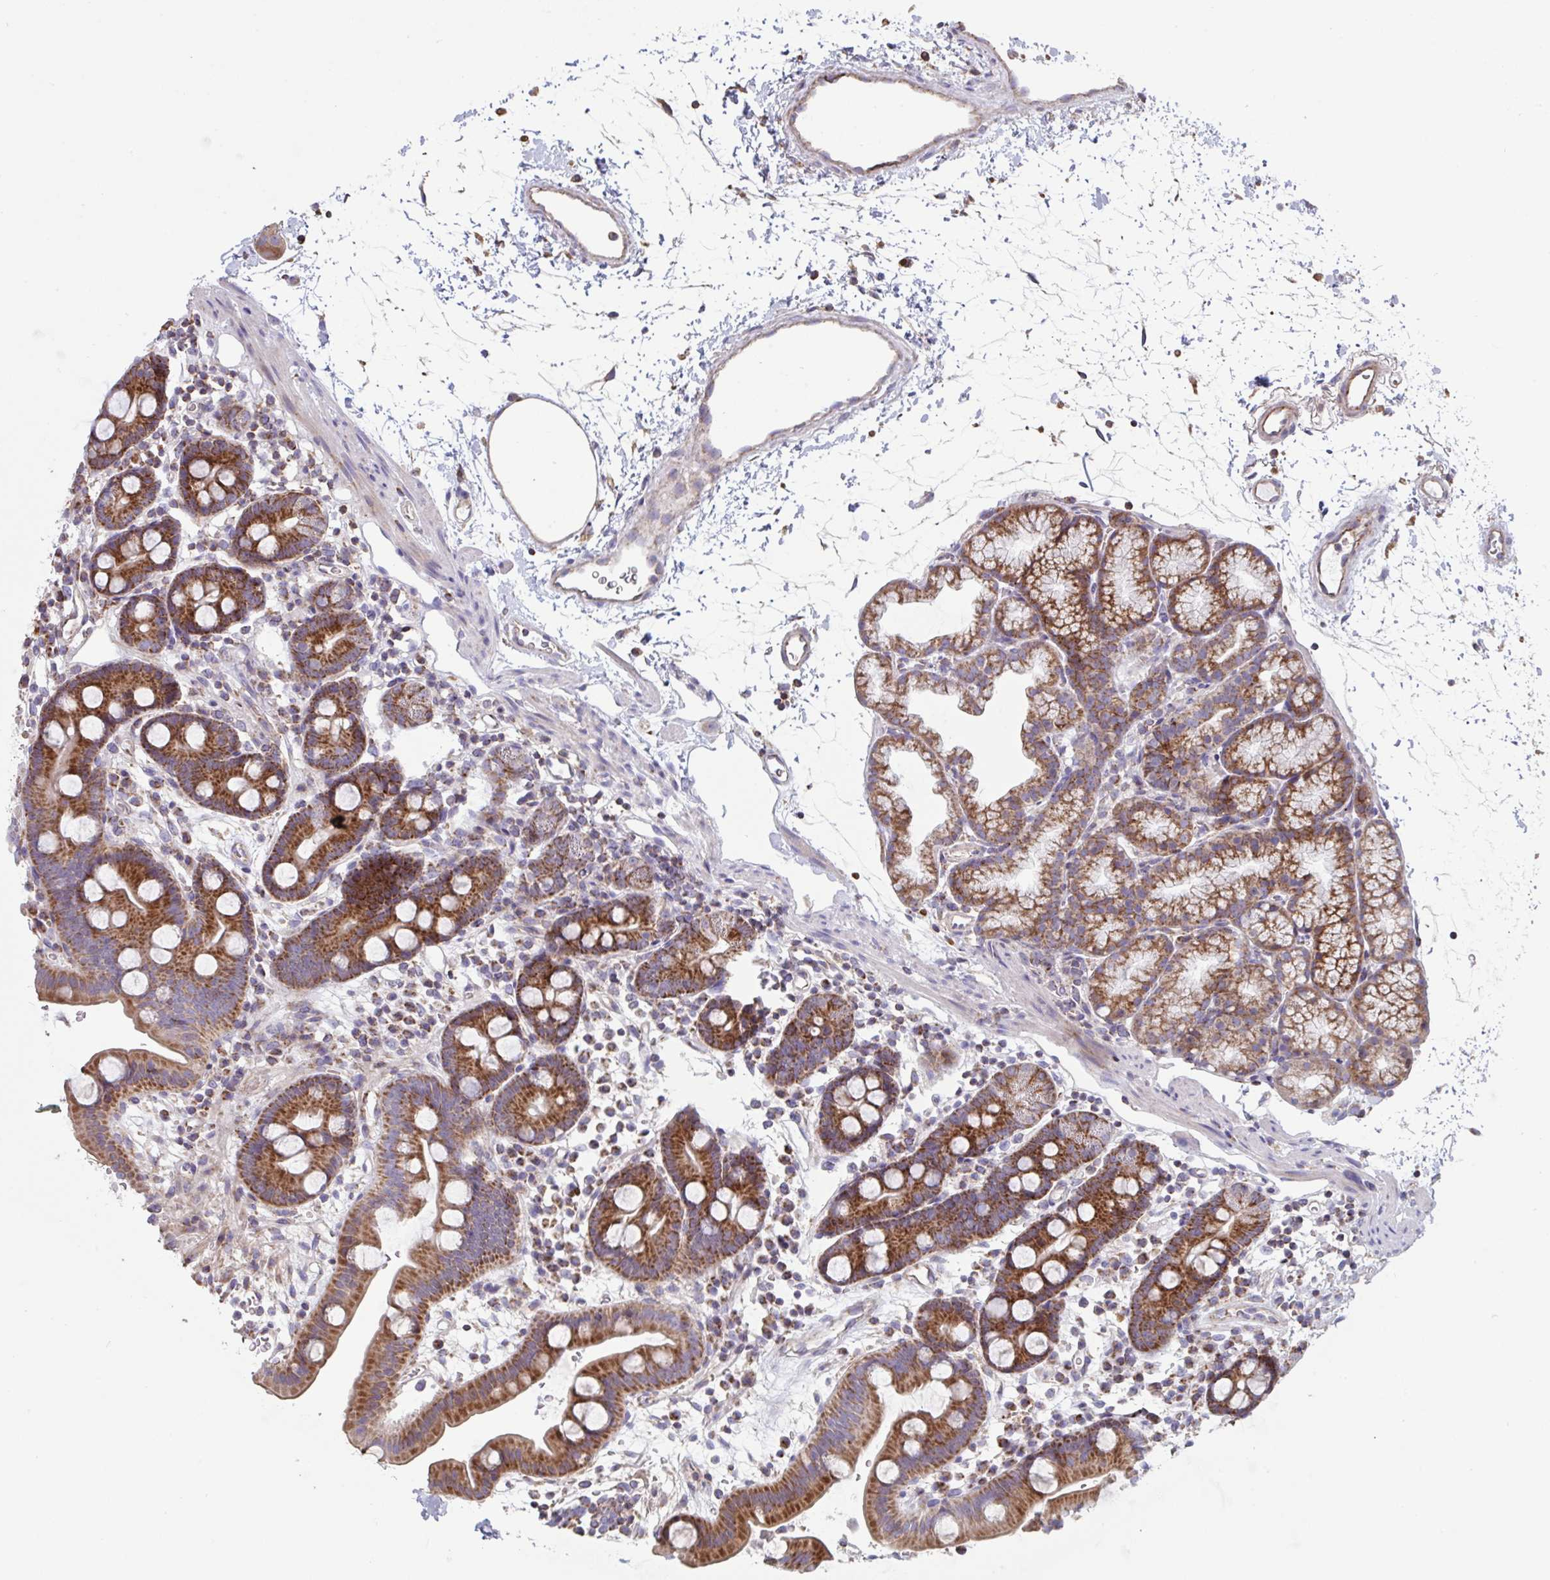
{"staining": {"intensity": "strong", "quantity": ">75%", "location": "cytoplasmic/membranous"}, "tissue": "duodenum", "cell_type": "Glandular cells", "image_type": "normal", "snomed": [{"axis": "morphology", "description": "Normal tissue, NOS"}, {"axis": "topography", "description": "Duodenum"}], "caption": "Approximately >75% of glandular cells in normal duodenum exhibit strong cytoplasmic/membranous protein staining as visualized by brown immunohistochemical staining.", "gene": "MICOS10", "patient": {"sex": "male", "age": 59}}